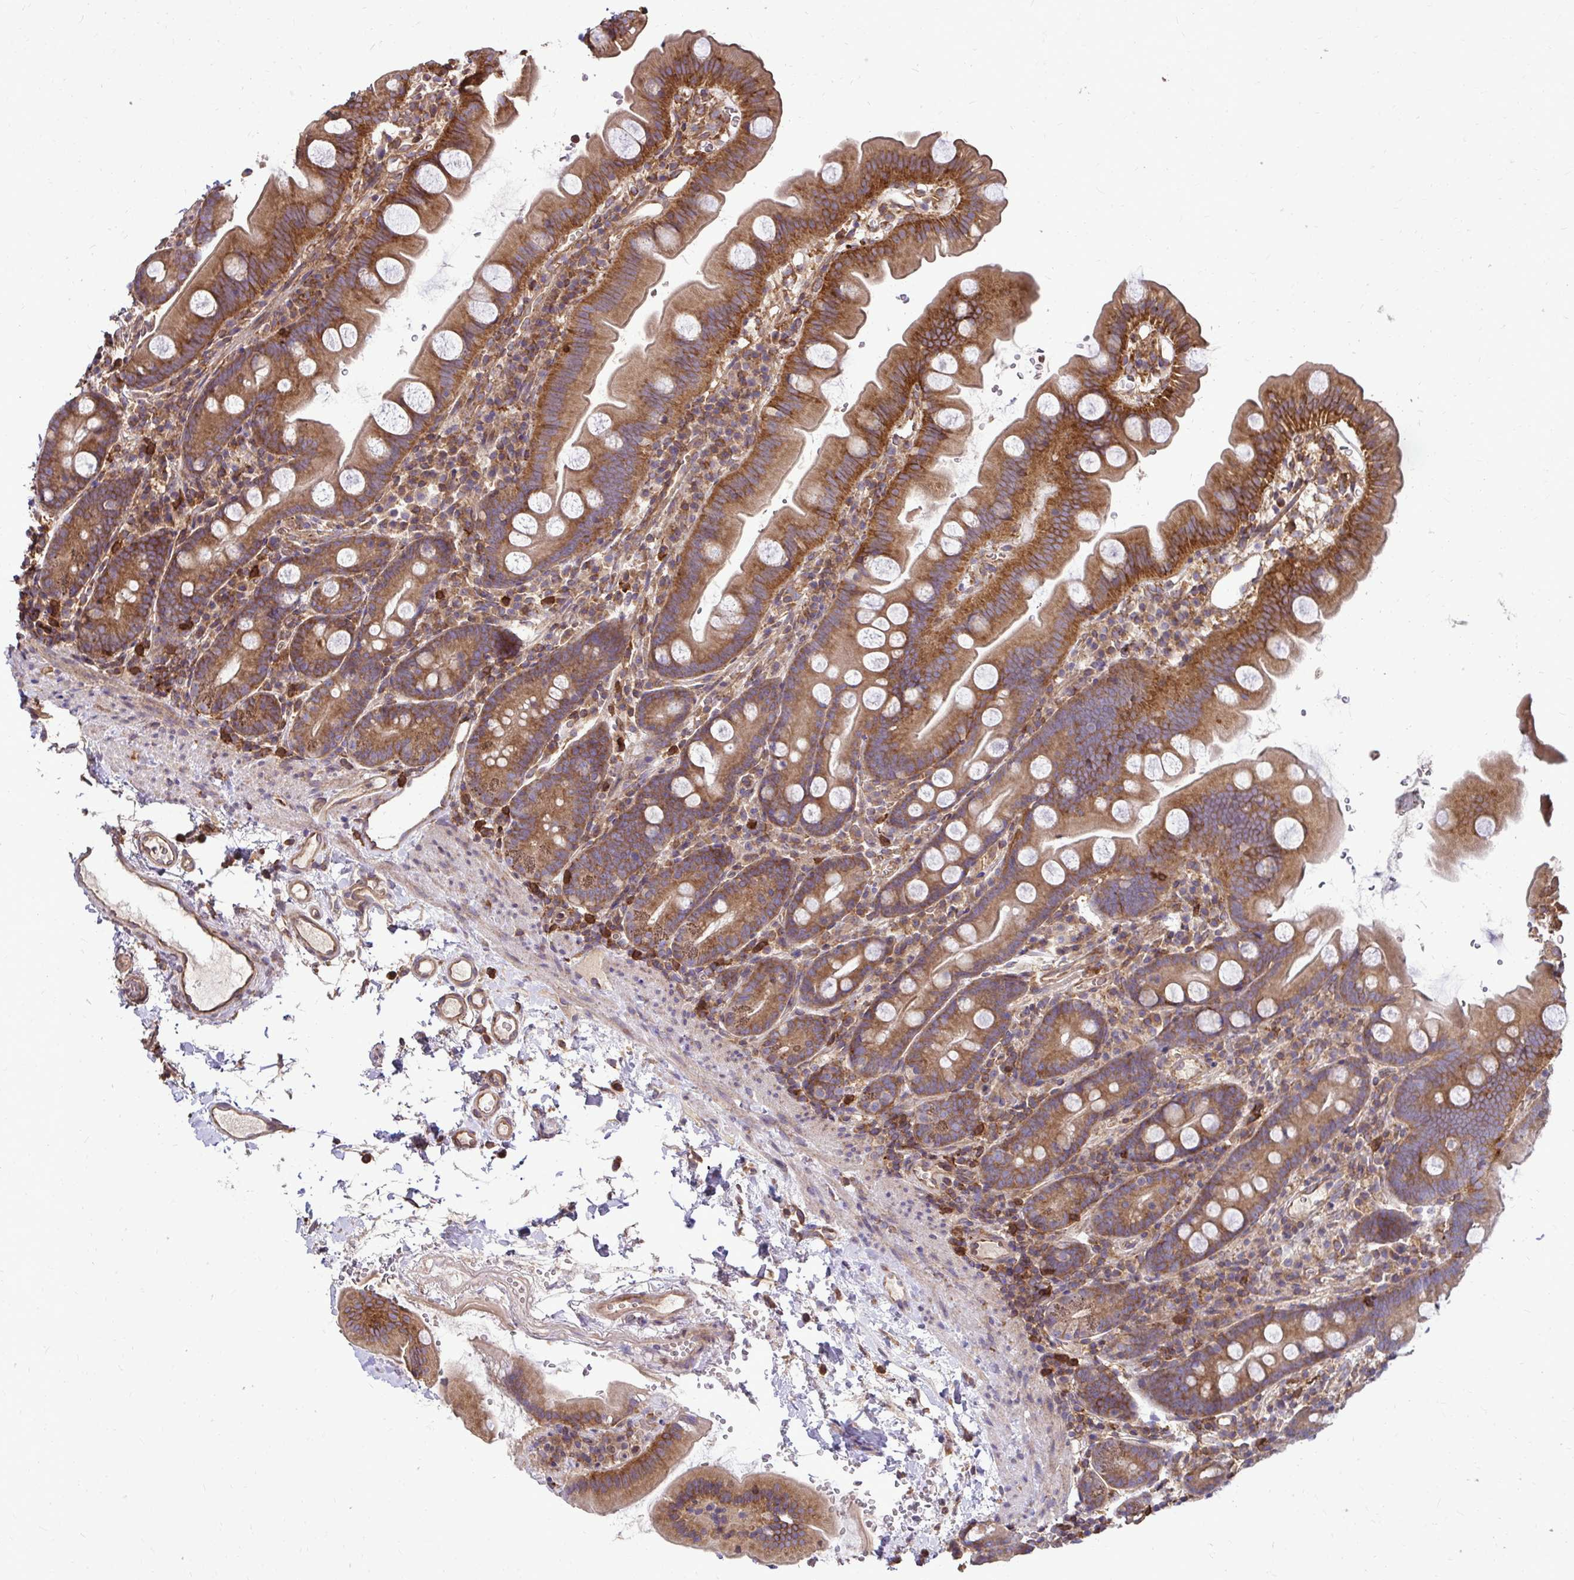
{"staining": {"intensity": "strong", "quantity": ">75%", "location": "cytoplasmic/membranous"}, "tissue": "small intestine", "cell_type": "Glandular cells", "image_type": "normal", "snomed": [{"axis": "morphology", "description": "Normal tissue, NOS"}, {"axis": "topography", "description": "Small intestine"}], "caption": "Immunohistochemistry histopathology image of unremarkable small intestine: human small intestine stained using immunohistochemistry (IHC) exhibits high levels of strong protein expression localized specifically in the cytoplasmic/membranous of glandular cells, appearing as a cytoplasmic/membranous brown color.", "gene": "FMR1", "patient": {"sex": "female", "age": 68}}